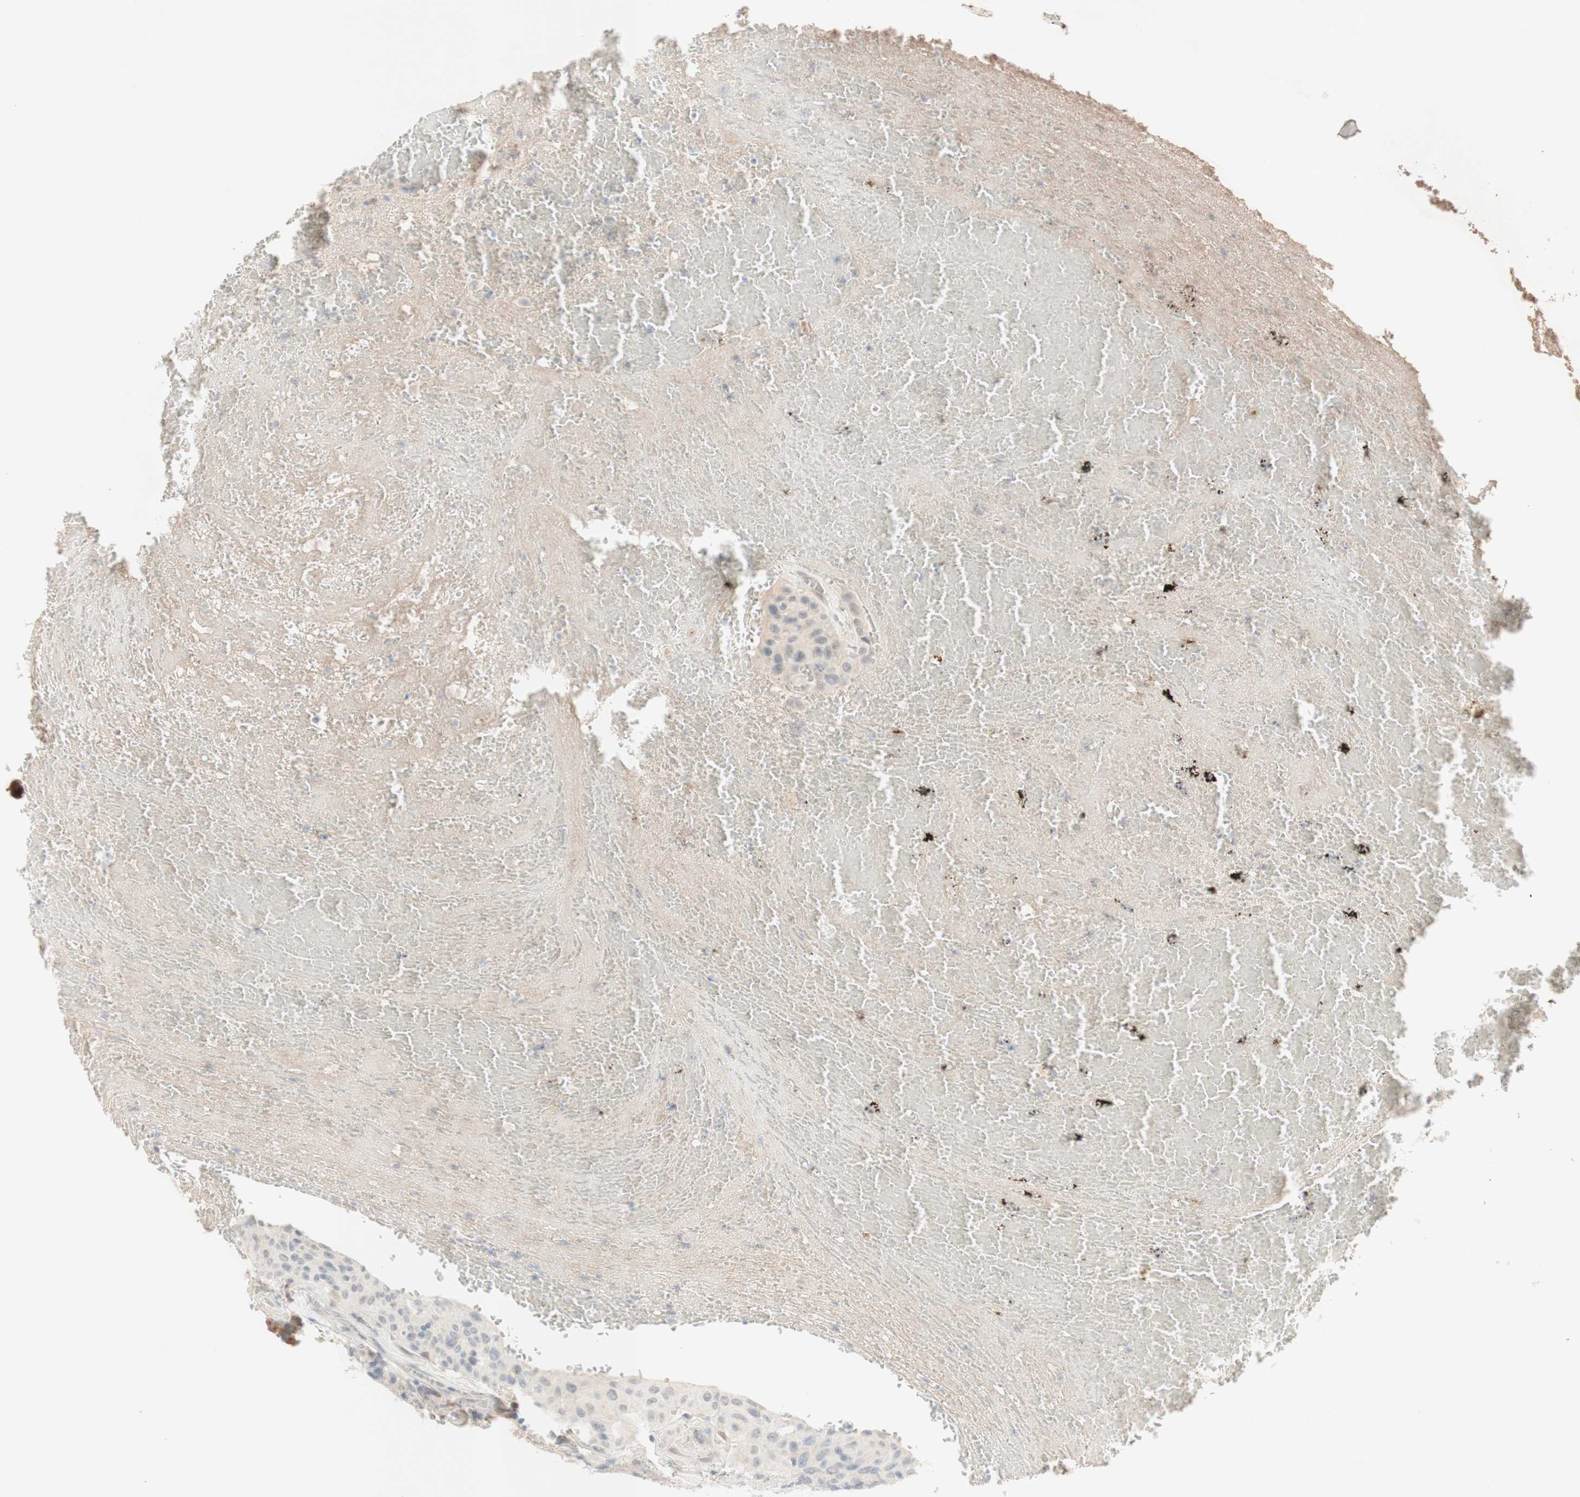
{"staining": {"intensity": "negative", "quantity": "none", "location": "none"}, "tissue": "urothelial cancer", "cell_type": "Tumor cells", "image_type": "cancer", "snomed": [{"axis": "morphology", "description": "Urothelial carcinoma, High grade"}, {"axis": "topography", "description": "Urinary bladder"}], "caption": "Human urothelial cancer stained for a protein using immunohistochemistry reveals no positivity in tumor cells.", "gene": "PLCD4", "patient": {"sex": "male", "age": 66}}